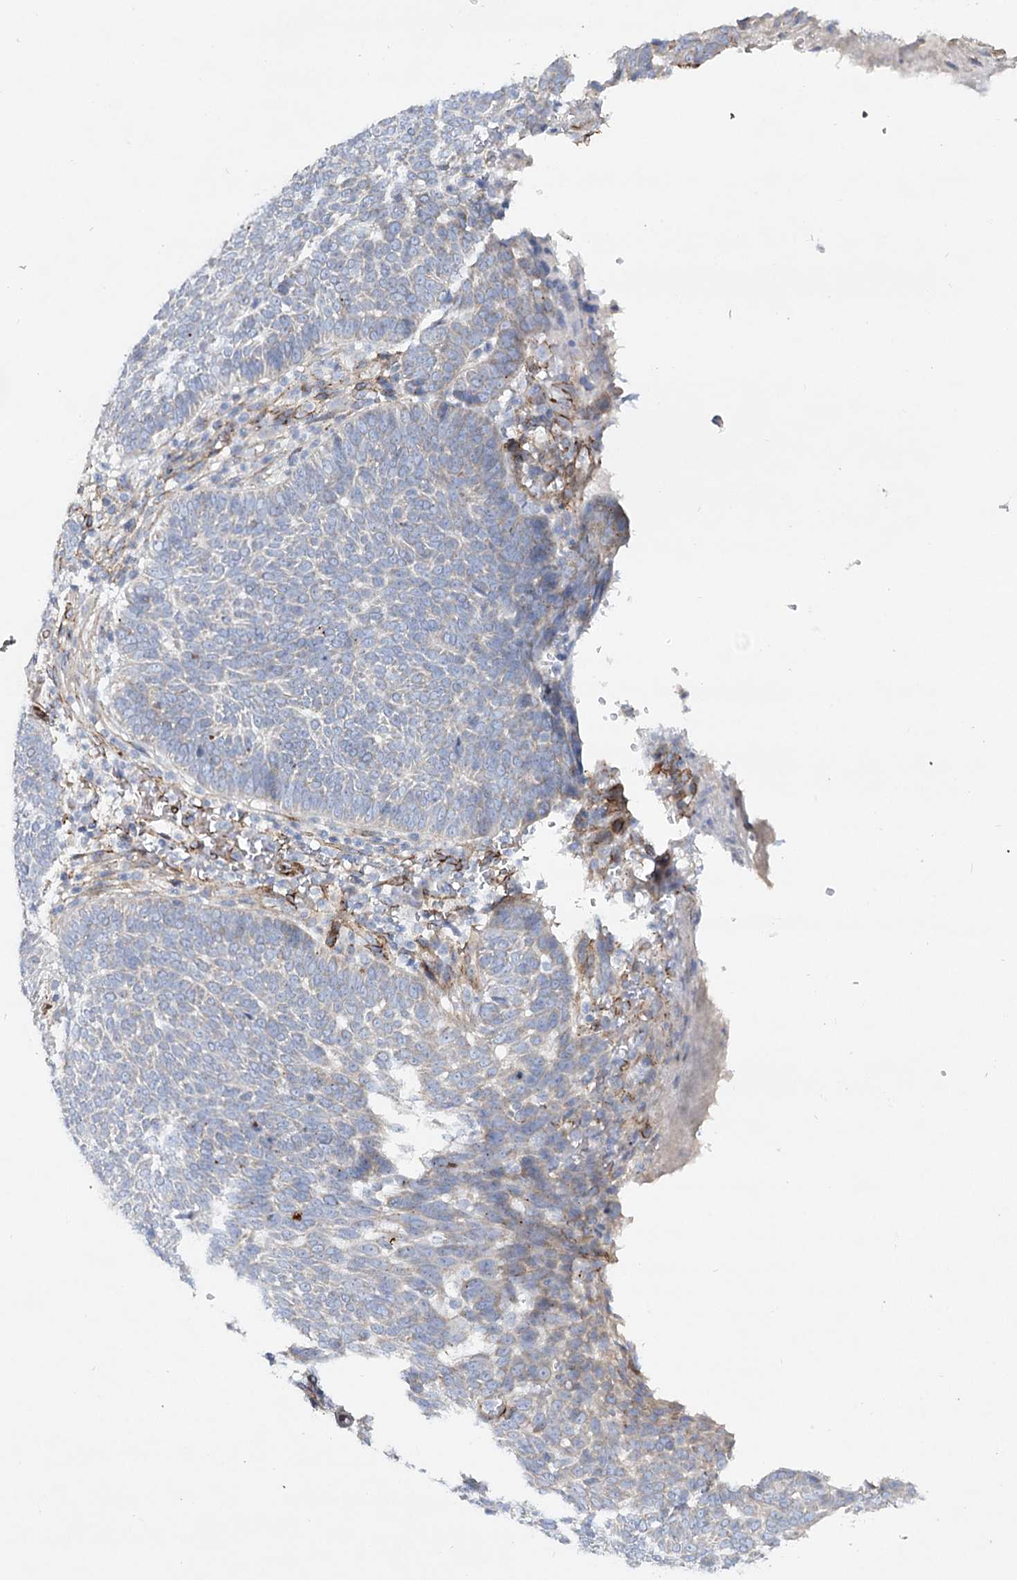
{"staining": {"intensity": "negative", "quantity": "none", "location": "none"}, "tissue": "skin cancer", "cell_type": "Tumor cells", "image_type": "cancer", "snomed": [{"axis": "morphology", "description": "Normal tissue, NOS"}, {"axis": "morphology", "description": "Basal cell carcinoma"}, {"axis": "topography", "description": "Skin"}], "caption": "Immunohistochemistry (IHC) micrograph of skin cancer (basal cell carcinoma) stained for a protein (brown), which displays no expression in tumor cells.", "gene": "TMEM164", "patient": {"sex": "male", "age": 64}}